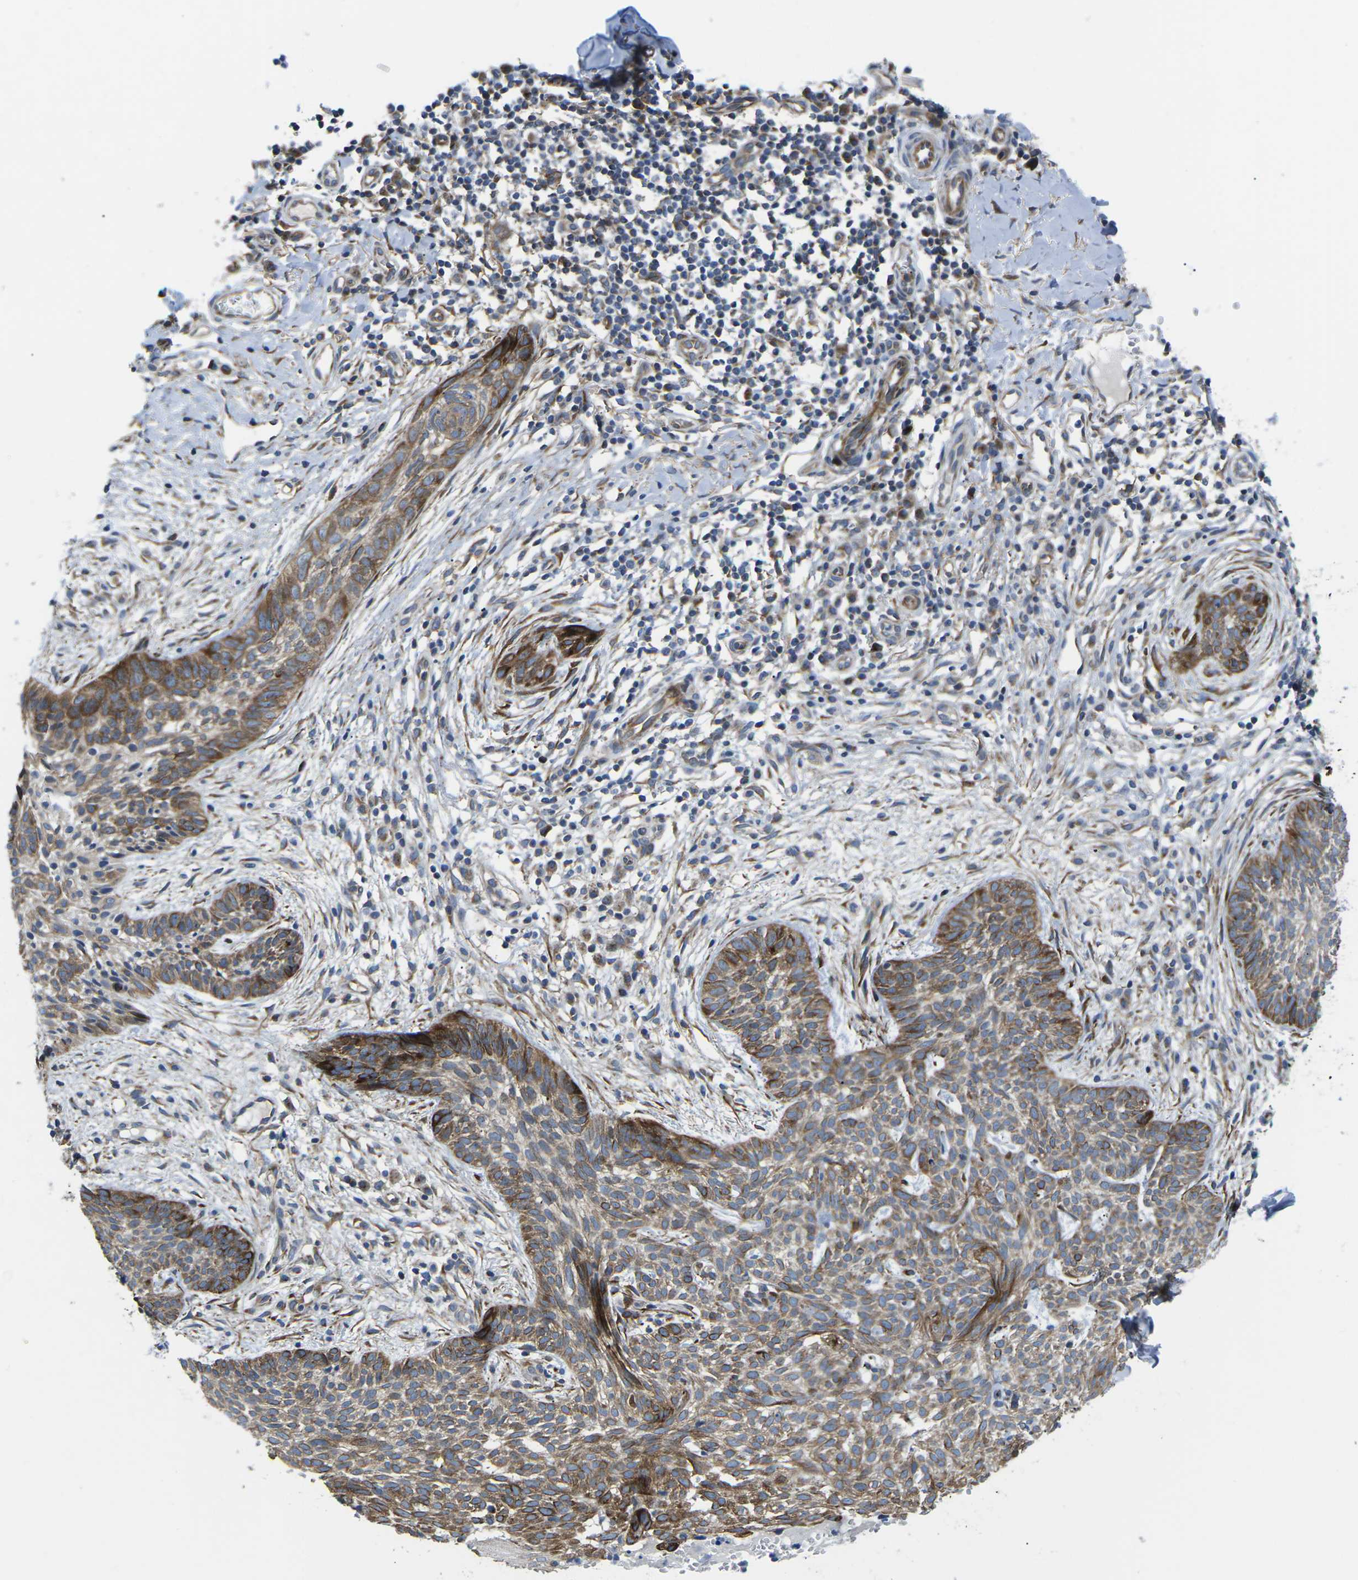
{"staining": {"intensity": "moderate", "quantity": ">75%", "location": "cytoplasmic/membranous"}, "tissue": "skin cancer", "cell_type": "Tumor cells", "image_type": "cancer", "snomed": [{"axis": "morphology", "description": "Basal cell carcinoma"}, {"axis": "topography", "description": "Skin"}], "caption": "Immunohistochemical staining of human skin cancer (basal cell carcinoma) demonstrates medium levels of moderate cytoplasmic/membranous protein expression in about >75% of tumor cells.", "gene": "TMEFF2", "patient": {"sex": "female", "age": 59}}